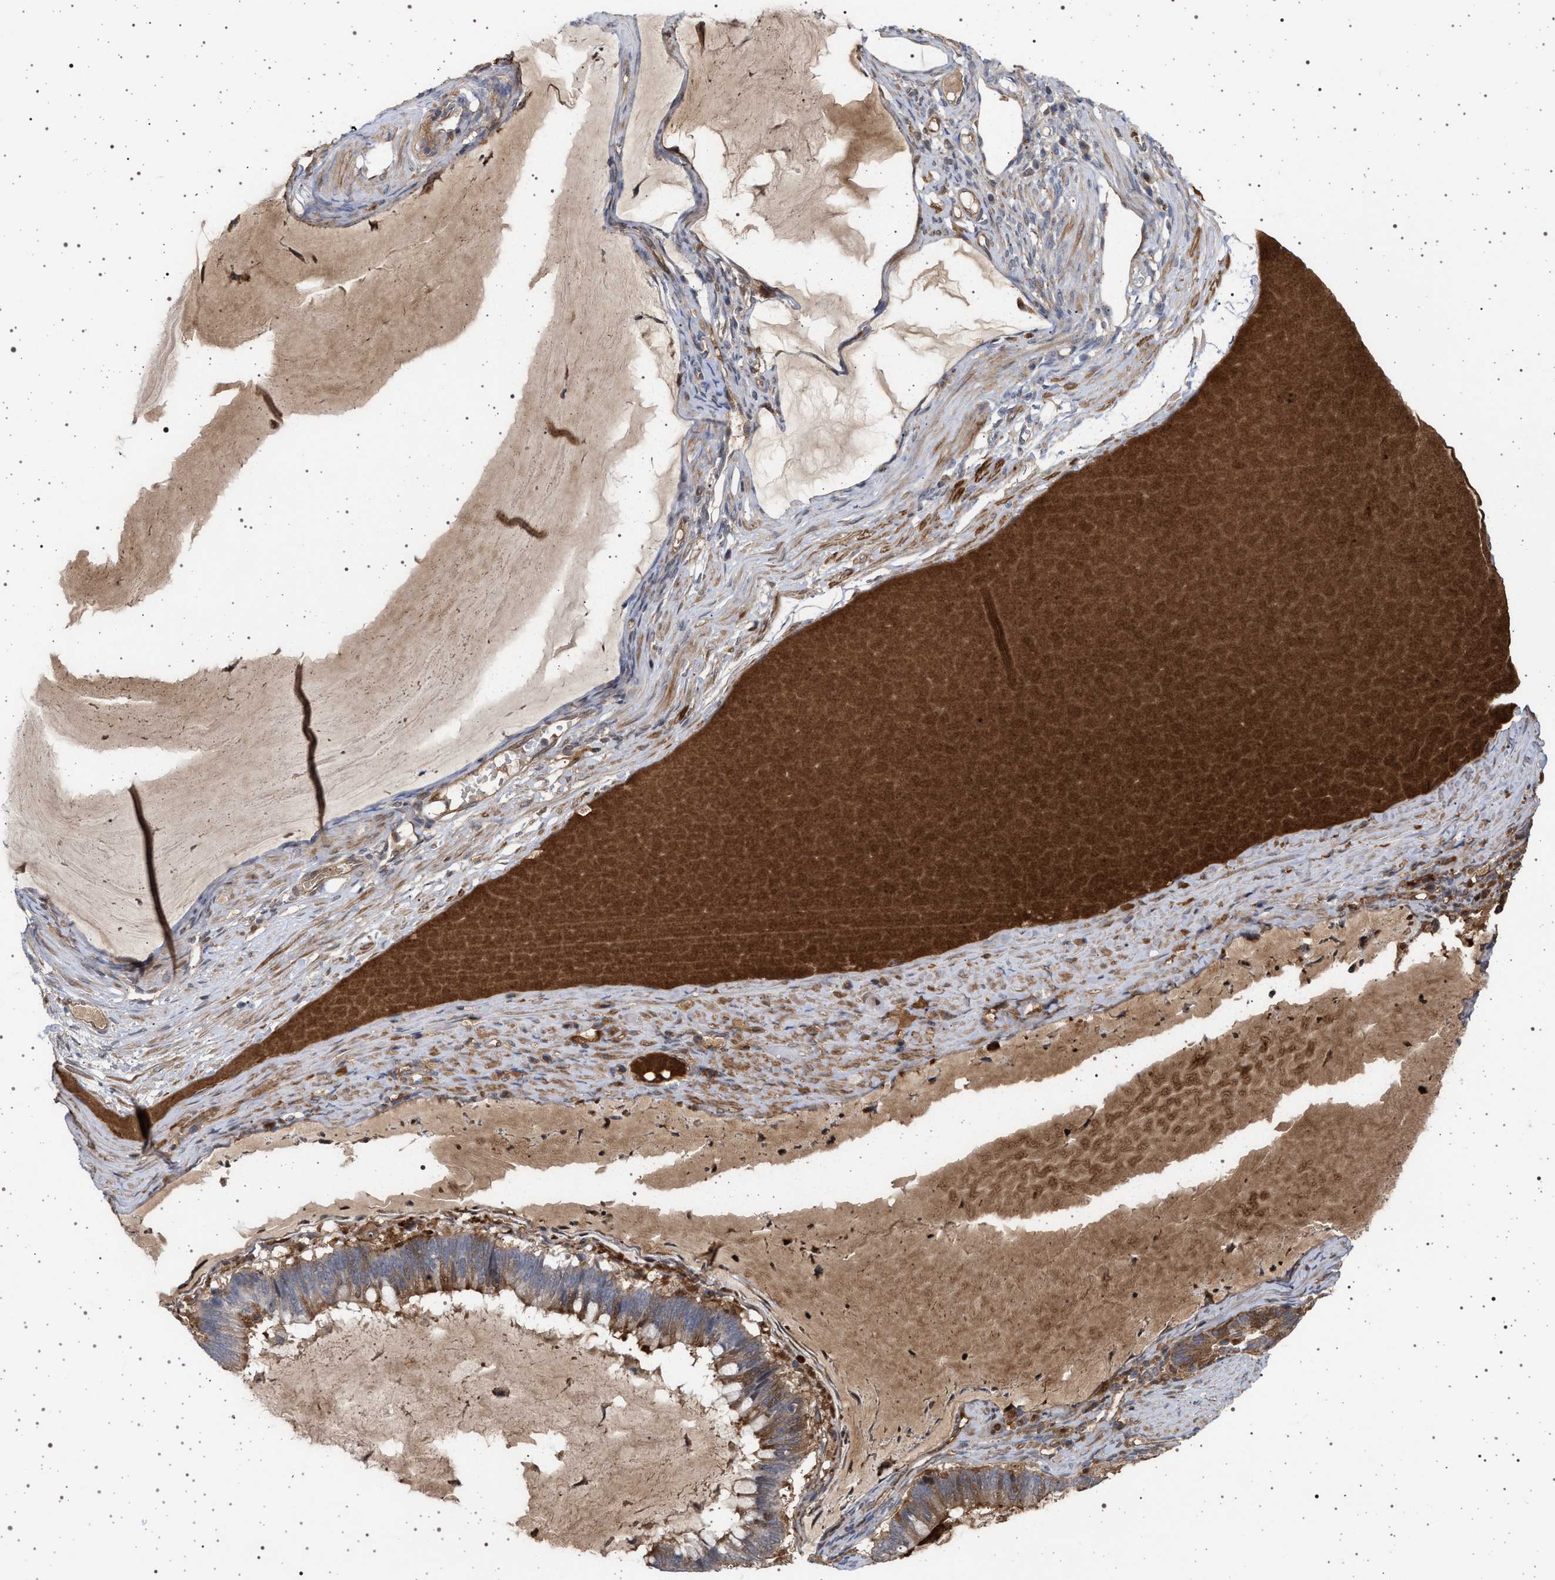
{"staining": {"intensity": "moderate", "quantity": "<25%", "location": "cytoplasmic/membranous"}, "tissue": "ovarian cancer", "cell_type": "Tumor cells", "image_type": "cancer", "snomed": [{"axis": "morphology", "description": "Cystadenocarcinoma, mucinous, NOS"}, {"axis": "topography", "description": "Ovary"}], "caption": "High-magnification brightfield microscopy of ovarian cancer stained with DAB (3,3'-diaminobenzidine) (brown) and counterstained with hematoxylin (blue). tumor cells exhibit moderate cytoplasmic/membranous expression is appreciated in approximately<25% of cells.", "gene": "RBM48", "patient": {"sex": "female", "age": 61}}